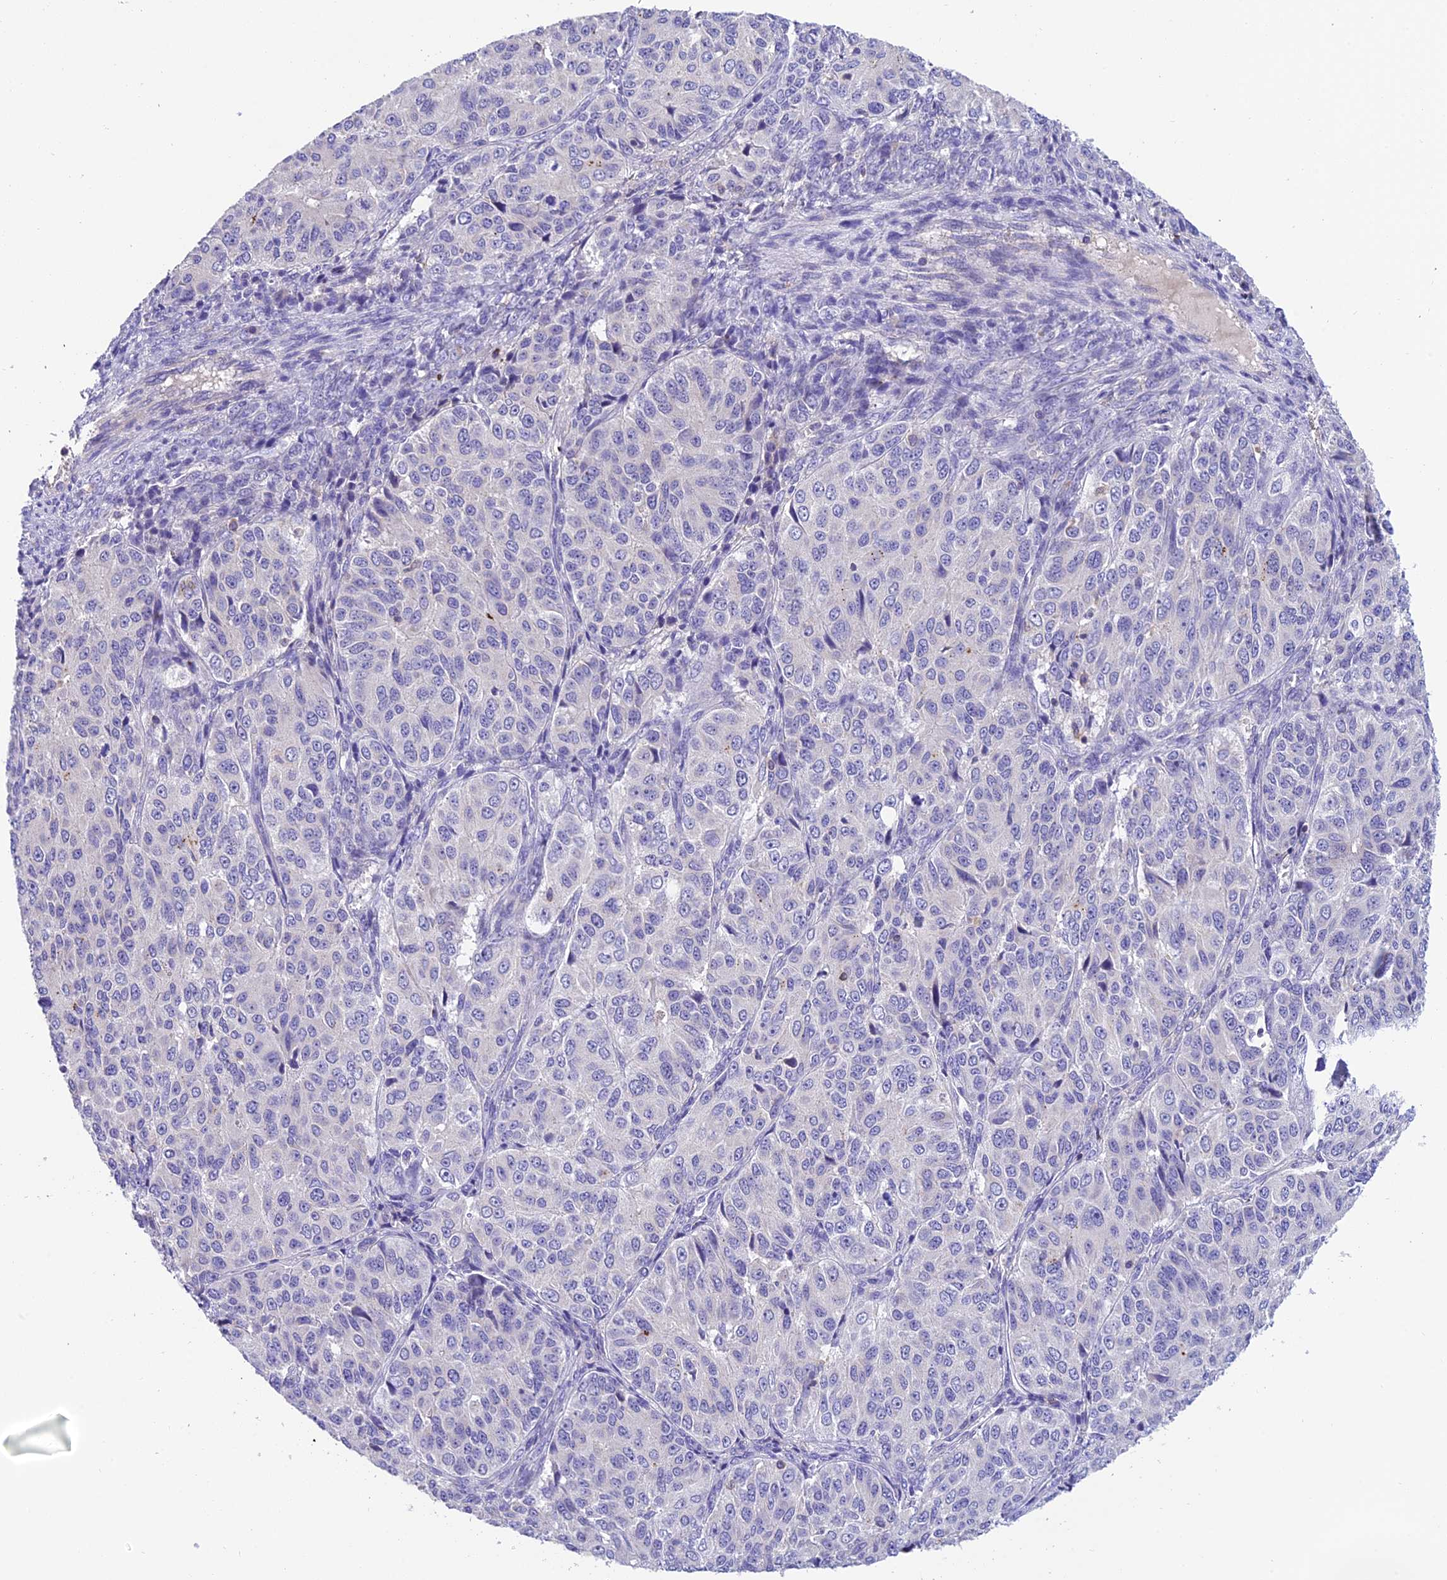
{"staining": {"intensity": "negative", "quantity": "none", "location": "none"}, "tissue": "ovarian cancer", "cell_type": "Tumor cells", "image_type": "cancer", "snomed": [{"axis": "morphology", "description": "Carcinoma, endometroid"}, {"axis": "topography", "description": "Ovary"}], "caption": "This is a histopathology image of IHC staining of ovarian endometroid carcinoma, which shows no staining in tumor cells.", "gene": "LPXN", "patient": {"sex": "female", "age": 51}}